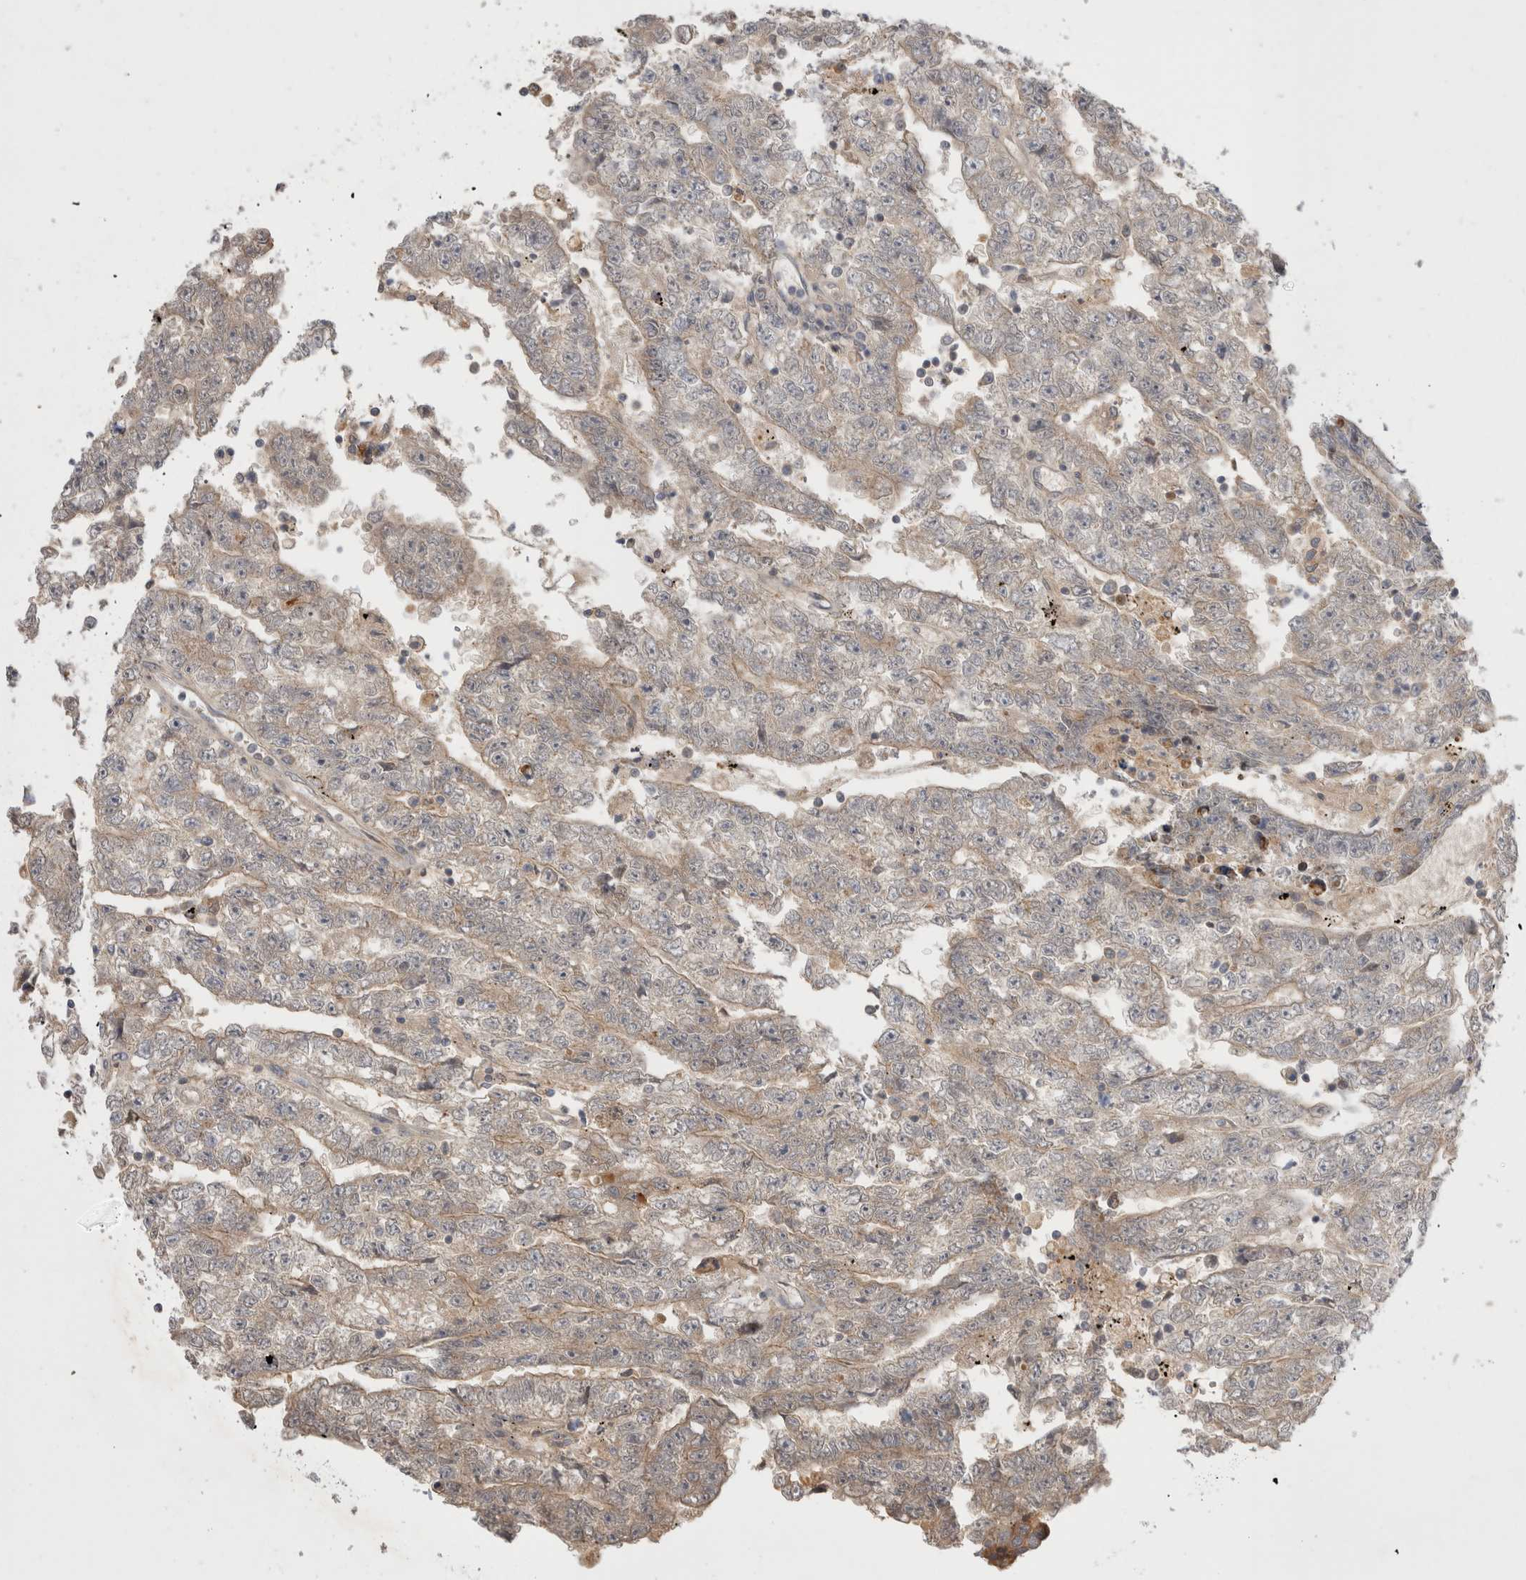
{"staining": {"intensity": "weak", "quantity": "<25%", "location": "cytoplasmic/membranous"}, "tissue": "testis cancer", "cell_type": "Tumor cells", "image_type": "cancer", "snomed": [{"axis": "morphology", "description": "Carcinoma, Embryonal, NOS"}, {"axis": "topography", "description": "Testis"}], "caption": "Histopathology image shows no protein staining in tumor cells of testis embryonal carcinoma tissue.", "gene": "PLEKHM1", "patient": {"sex": "male", "age": 25}}